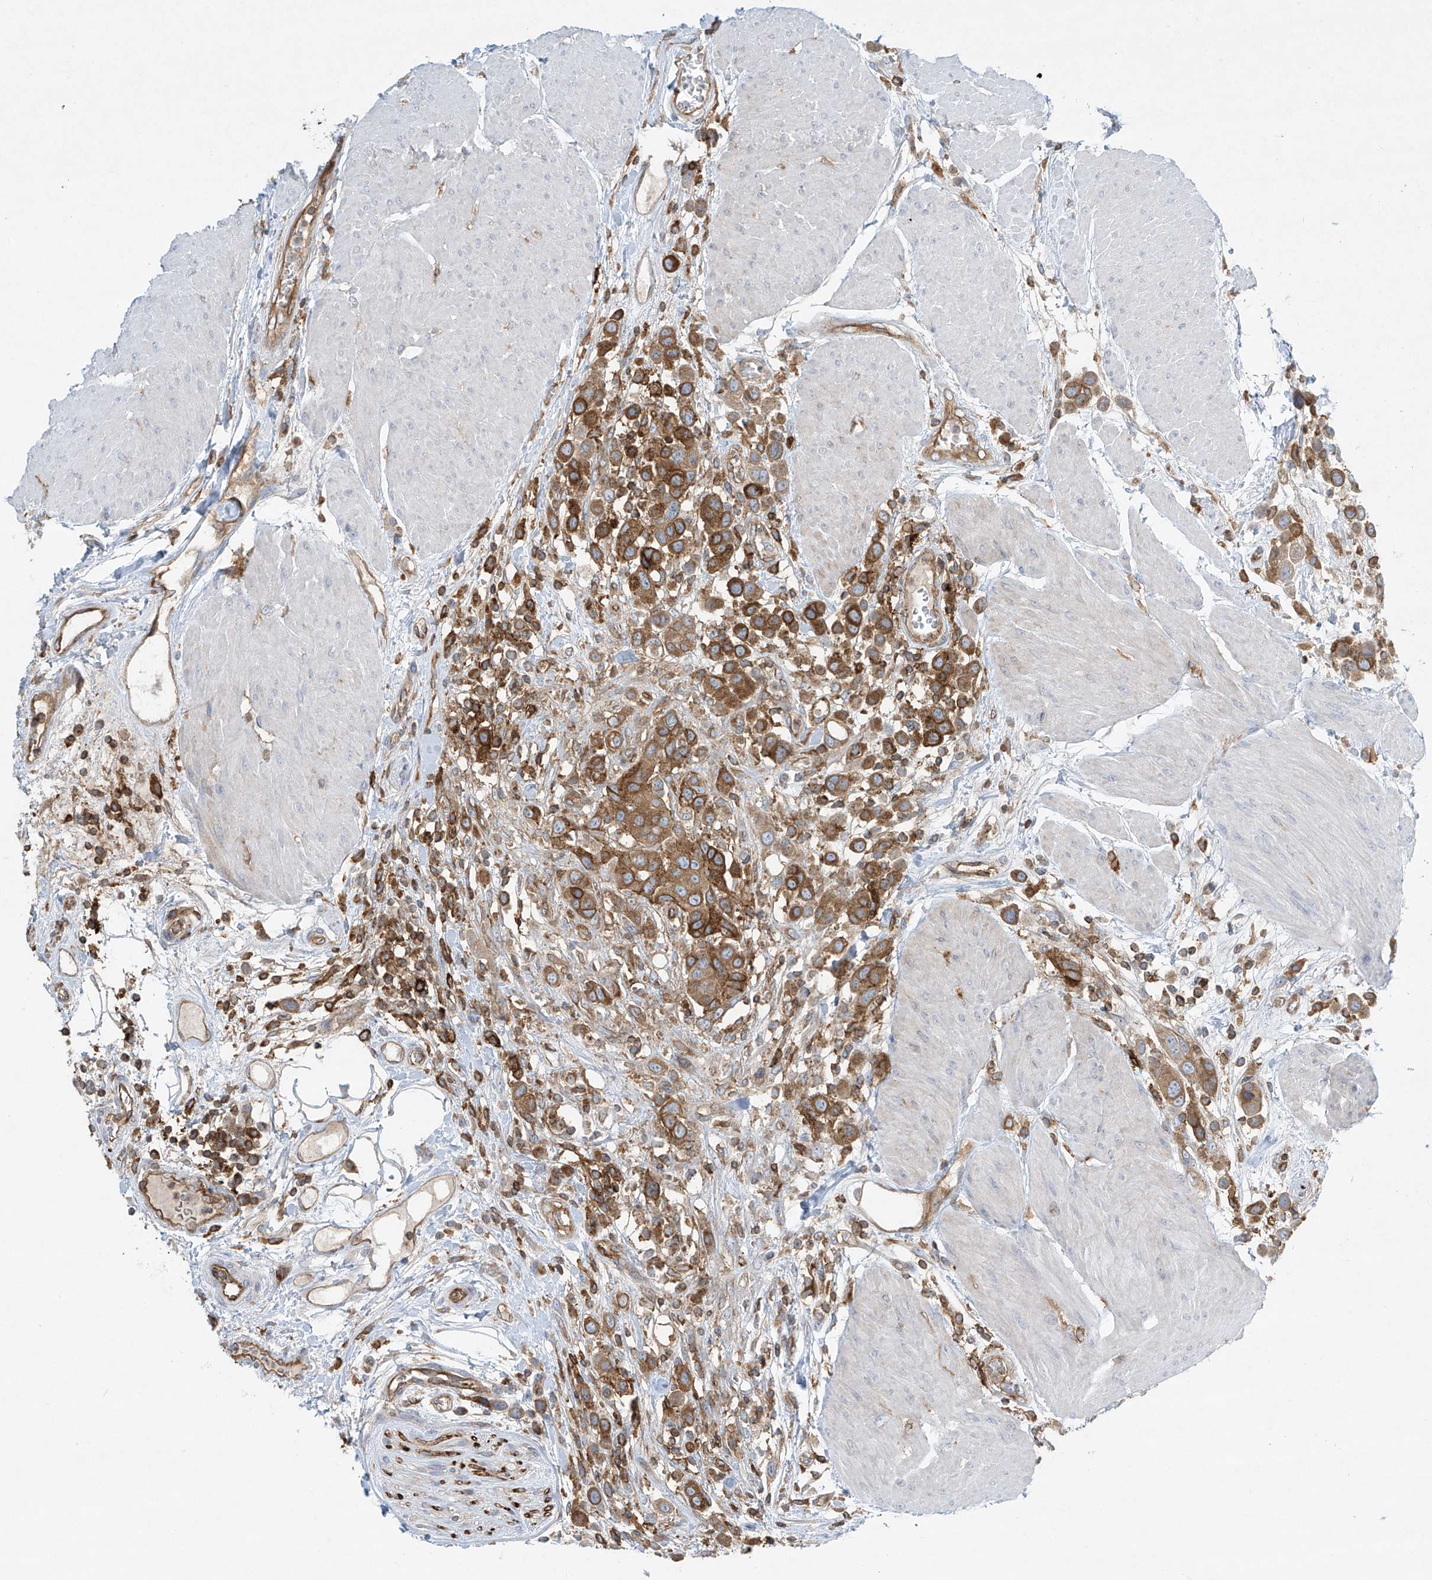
{"staining": {"intensity": "strong", "quantity": ">75%", "location": "cytoplasmic/membranous"}, "tissue": "urothelial cancer", "cell_type": "Tumor cells", "image_type": "cancer", "snomed": [{"axis": "morphology", "description": "Urothelial carcinoma, High grade"}, {"axis": "topography", "description": "Urinary bladder"}], "caption": "High-grade urothelial carcinoma stained with DAB (3,3'-diaminobenzidine) immunohistochemistry reveals high levels of strong cytoplasmic/membranous positivity in about >75% of tumor cells. The staining is performed using DAB brown chromogen to label protein expression. The nuclei are counter-stained blue using hematoxylin.", "gene": "HLA-E", "patient": {"sex": "male", "age": 50}}